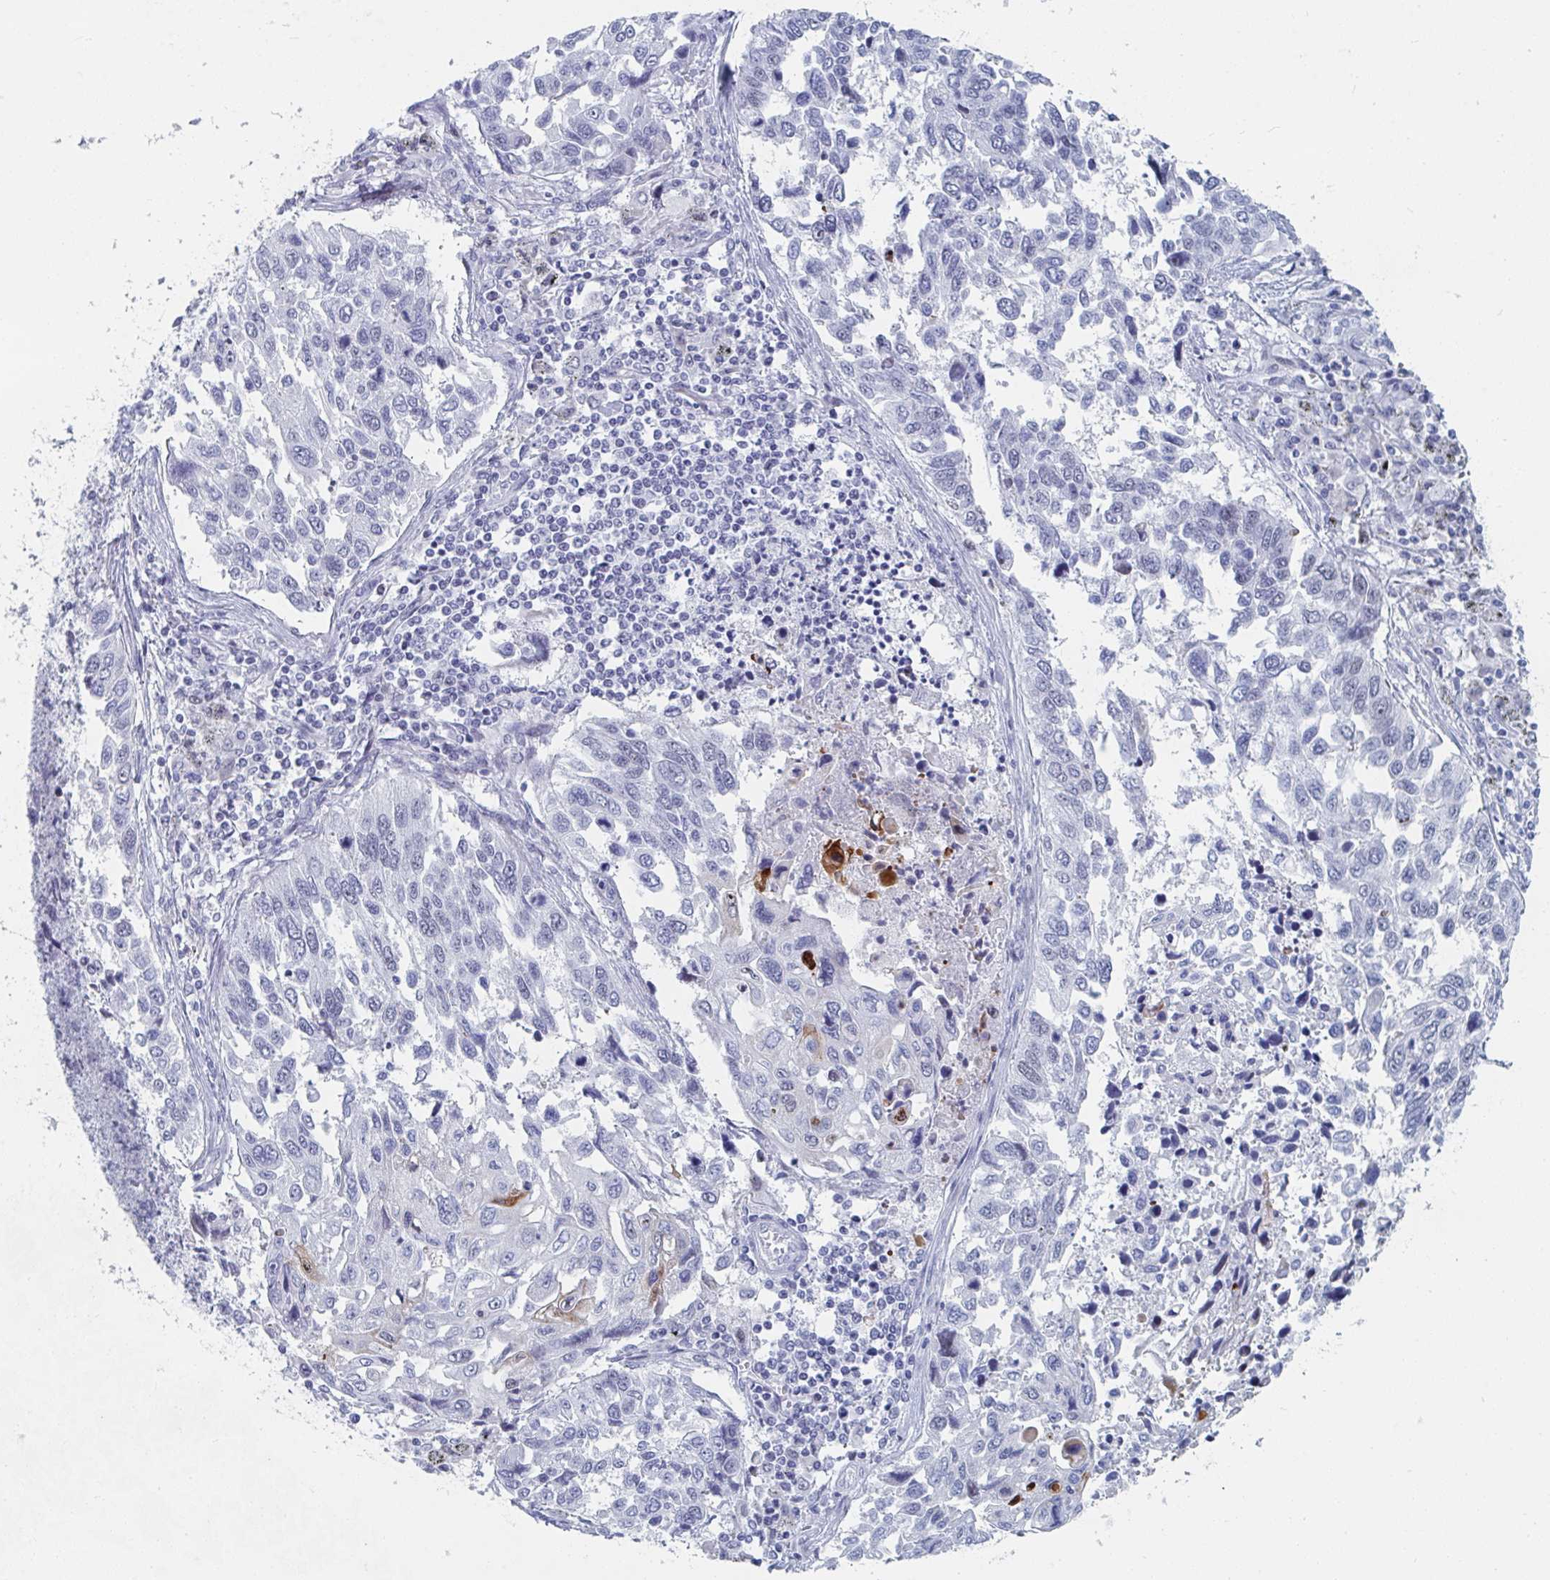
{"staining": {"intensity": "negative", "quantity": "none", "location": "none"}, "tissue": "lung cancer", "cell_type": "Tumor cells", "image_type": "cancer", "snomed": [{"axis": "morphology", "description": "Squamous cell carcinoma, NOS"}, {"axis": "topography", "description": "Lung"}], "caption": "This is an IHC histopathology image of lung cancer. There is no staining in tumor cells.", "gene": "NR1H2", "patient": {"sex": "male", "age": 62}}